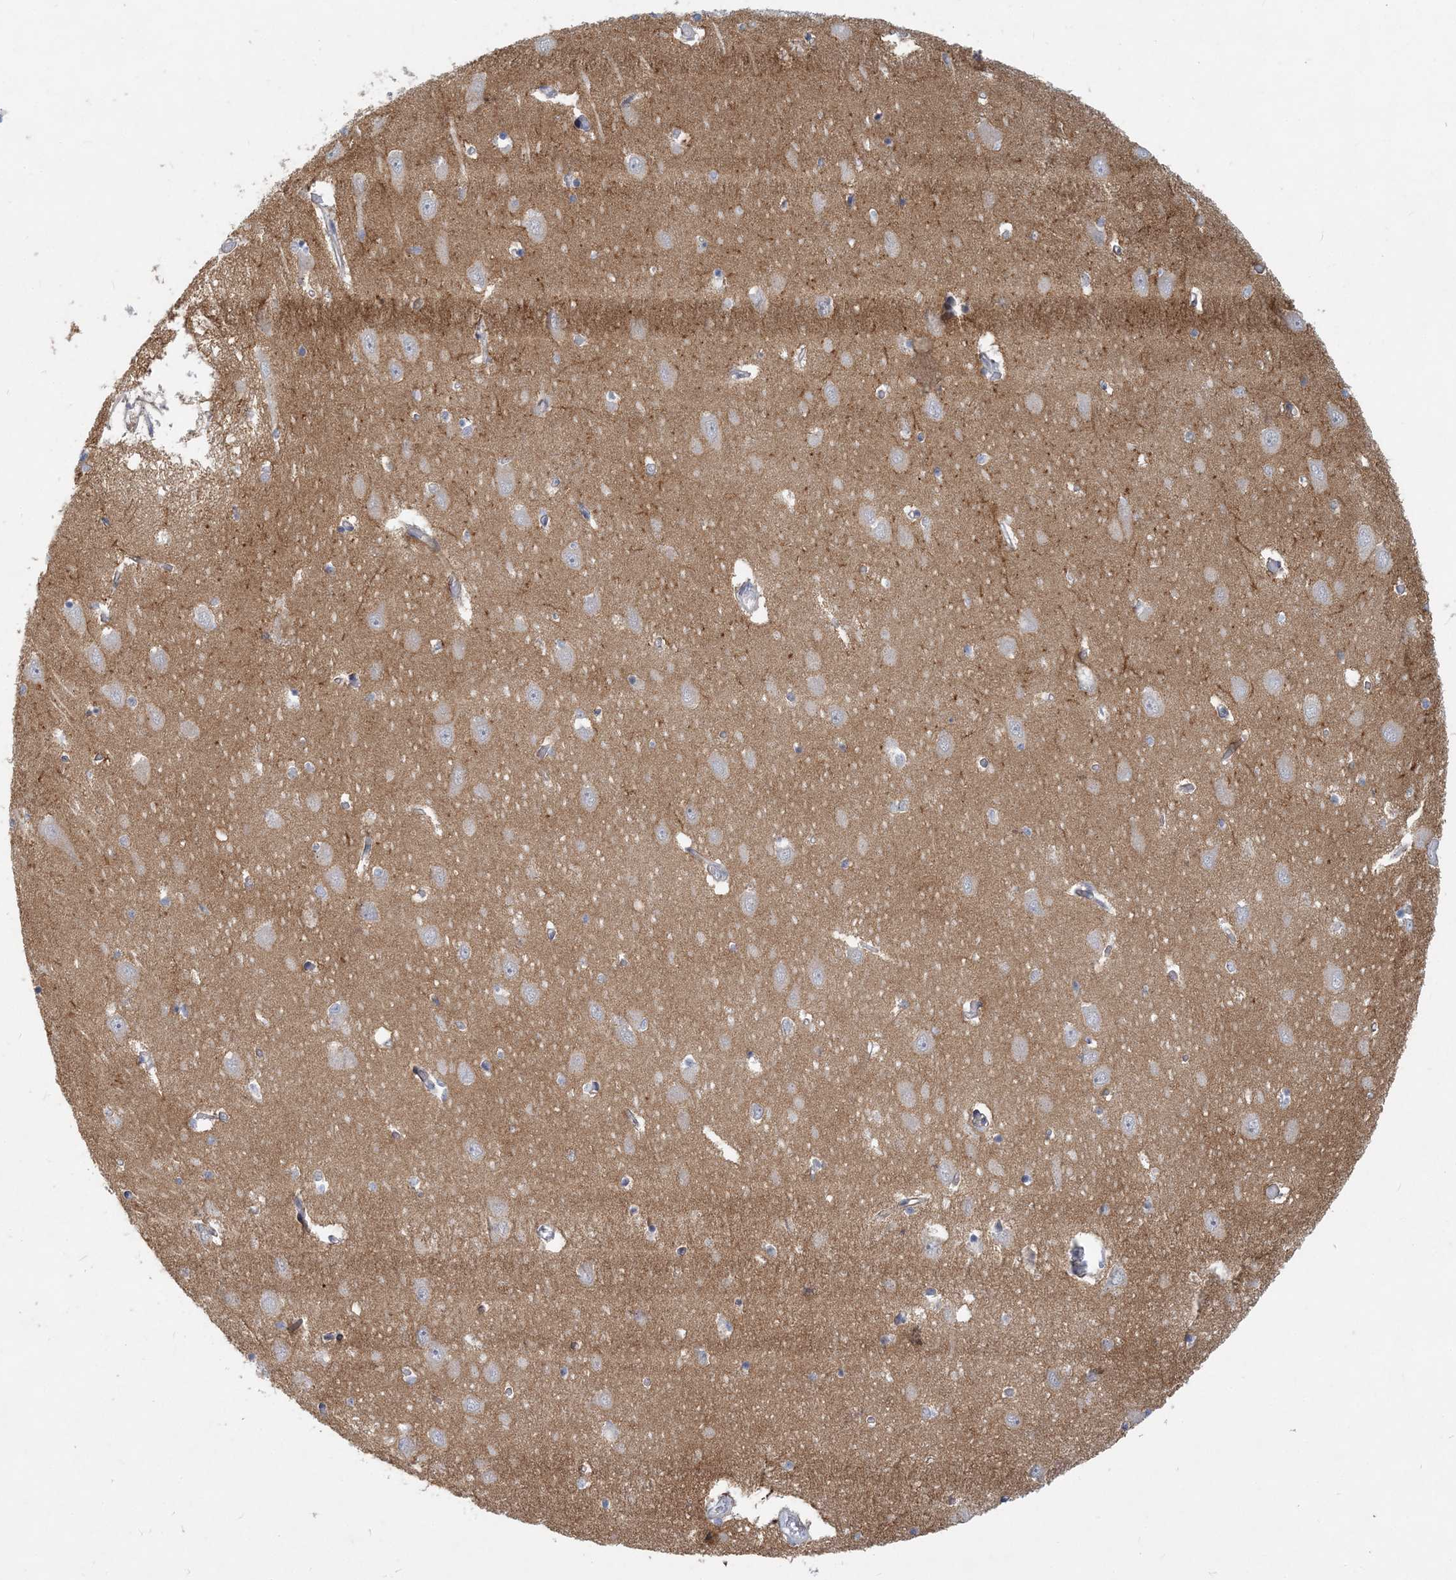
{"staining": {"intensity": "negative", "quantity": "none", "location": "none"}, "tissue": "hippocampus", "cell_type": "Glial cells", "image_type": "normal", "snomed": [{"axis": "morphology", "description": "Normal tissue, NOS"}, {"axis": "topography", "description": "Hippocampus"}], "caption": "Benign hippocampus was stained to show a protein in brown. There is no significant positivity in glial cells.", "gene": "GMPPA", "patient": {"sex": "male", "age": 70}}